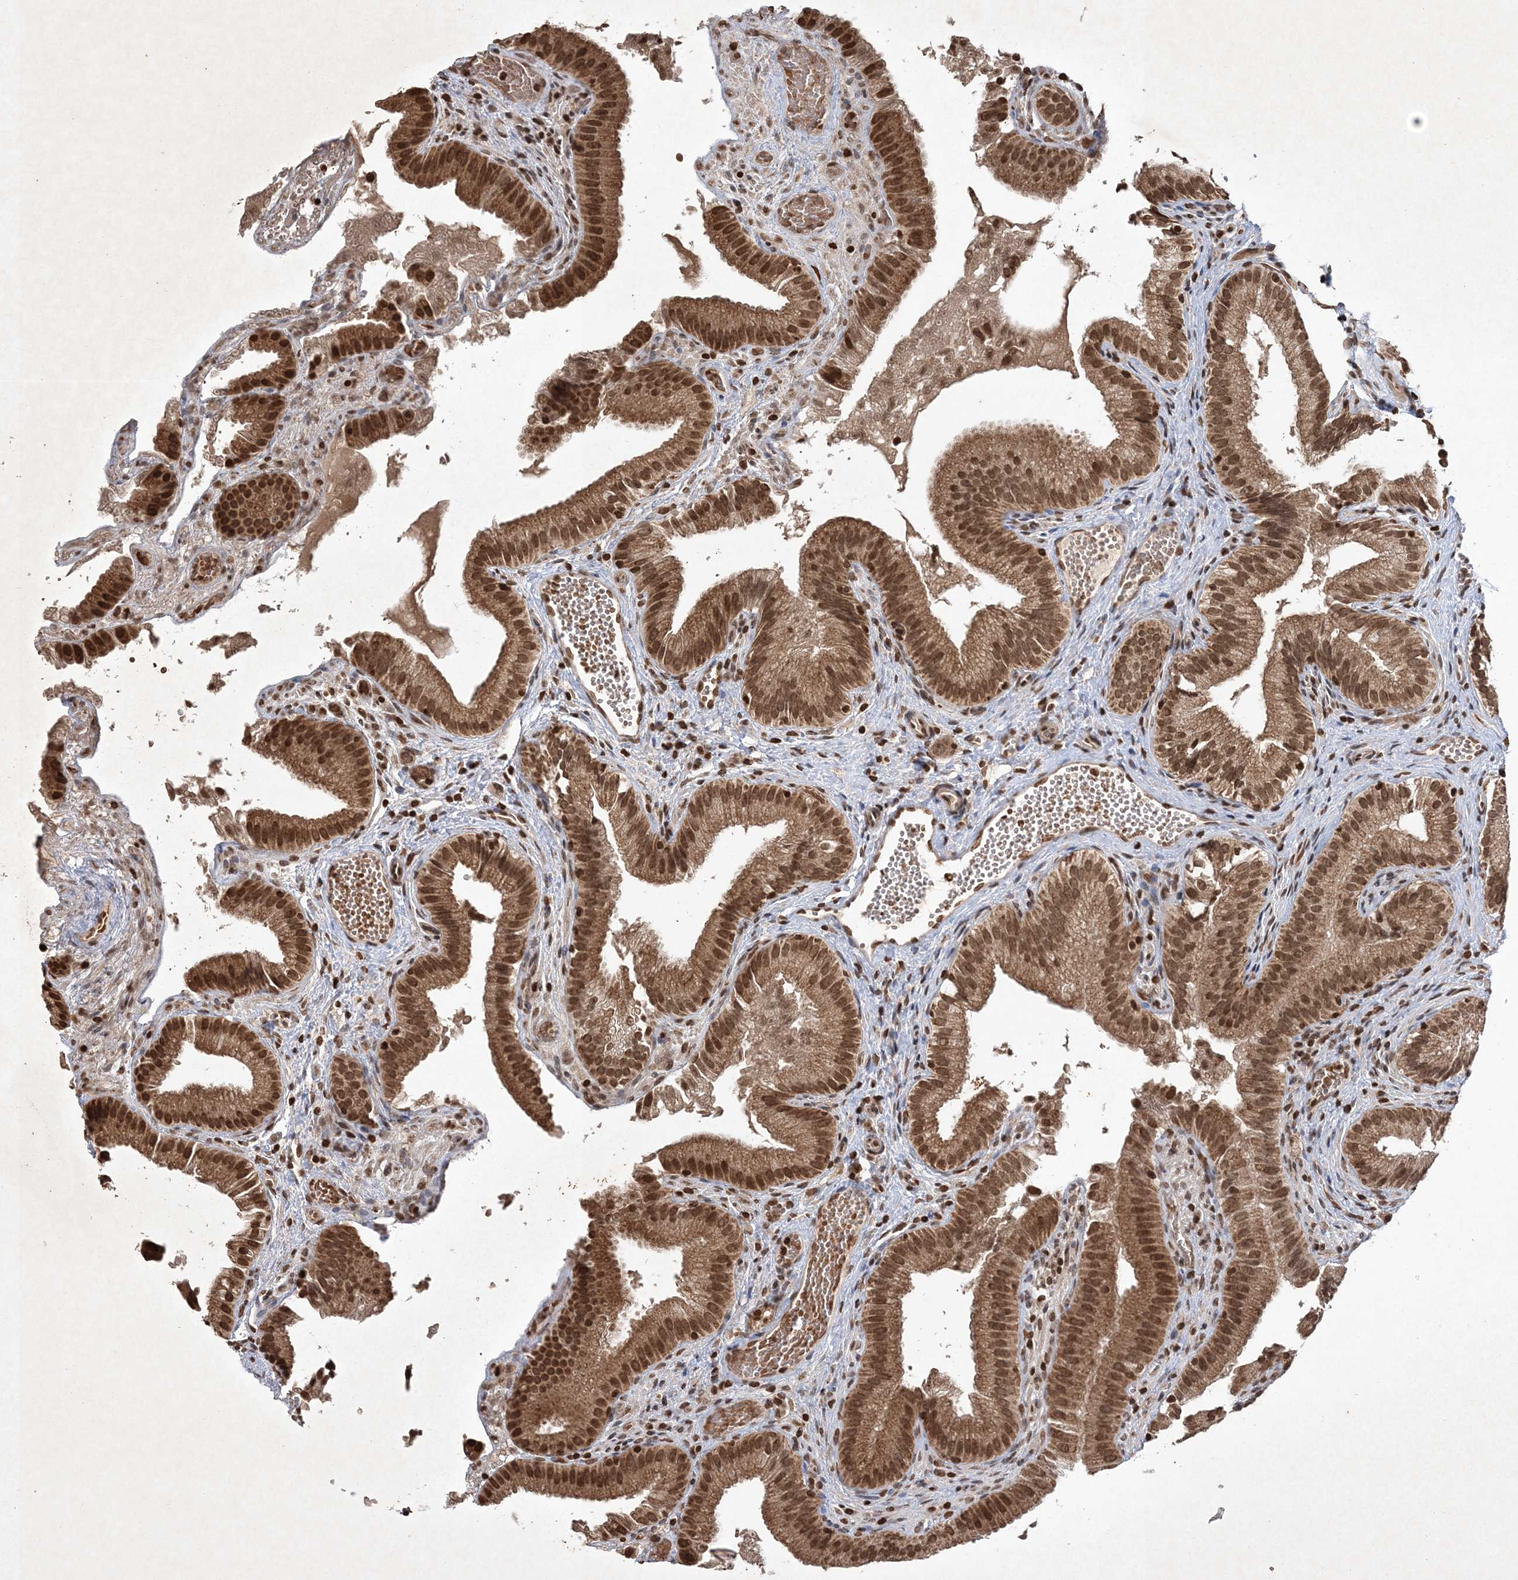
{"staining": {"intensity": "strong", "quantity": ">75%", "location": "cytoplasmic/membranous,nuclear"}, "tissue": "gallbladder", "cell_type": "Glandular cells", "image_type": "normal", "snomed": [{"axis": "morphology", "description": "Normal tissue, NOS"}, {"axis": "topography", "description": "Gallbladder"}], "caption": "Protein staining by immunohistochemistry (IHC) demonstrates strong cytoplasmic/membranous,nuclear expression in approximately >75% of glandular cells in unremarkable gallbladder. (DAB = brown stain, brightfield microscopy at high magnification).", "gene": "NEDD9", "patient": {"sex": "female", "age": 30}}